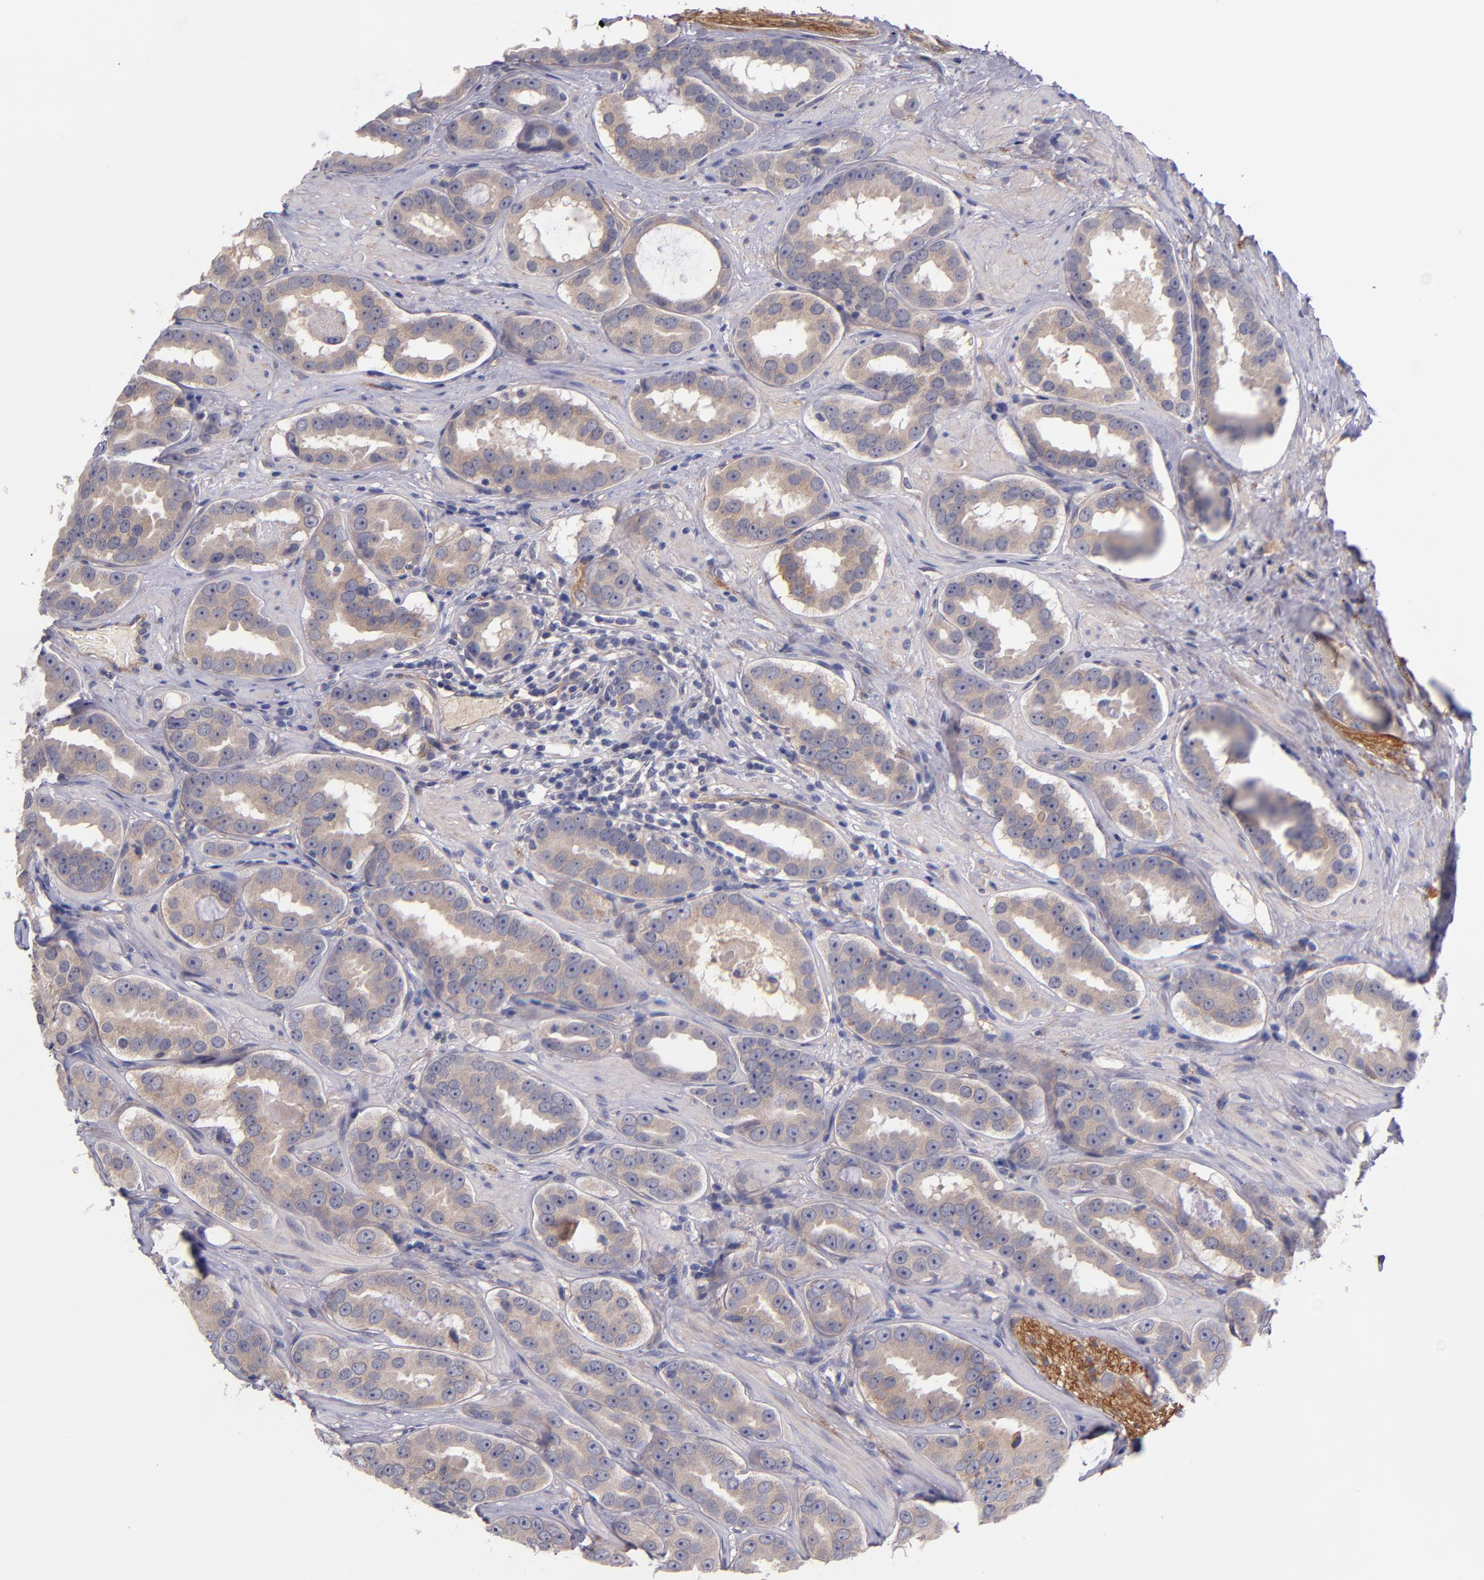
{"staining": {"intensity": "moderate", "quantity": ">75%", "location": "cytoplasmic/membranous"}, "tissue": "prostate cancer", "cell_type": "Tumor cells", "image_type": "cancer", "snomed": [{"axis": "morphology", "description": "Adenocarcinoma, Low grade"}, {"axis": "topography", "description": "Prostate"}], "caption": "An image showing moderate cytoplasmic/membranous positivity in approximately >75% of tumor cells in prostate cancer, as visualized by brown immunohistochemical staining.", "gene": "PLSCR4", "patient": {"sex": "male", "age": 59}}